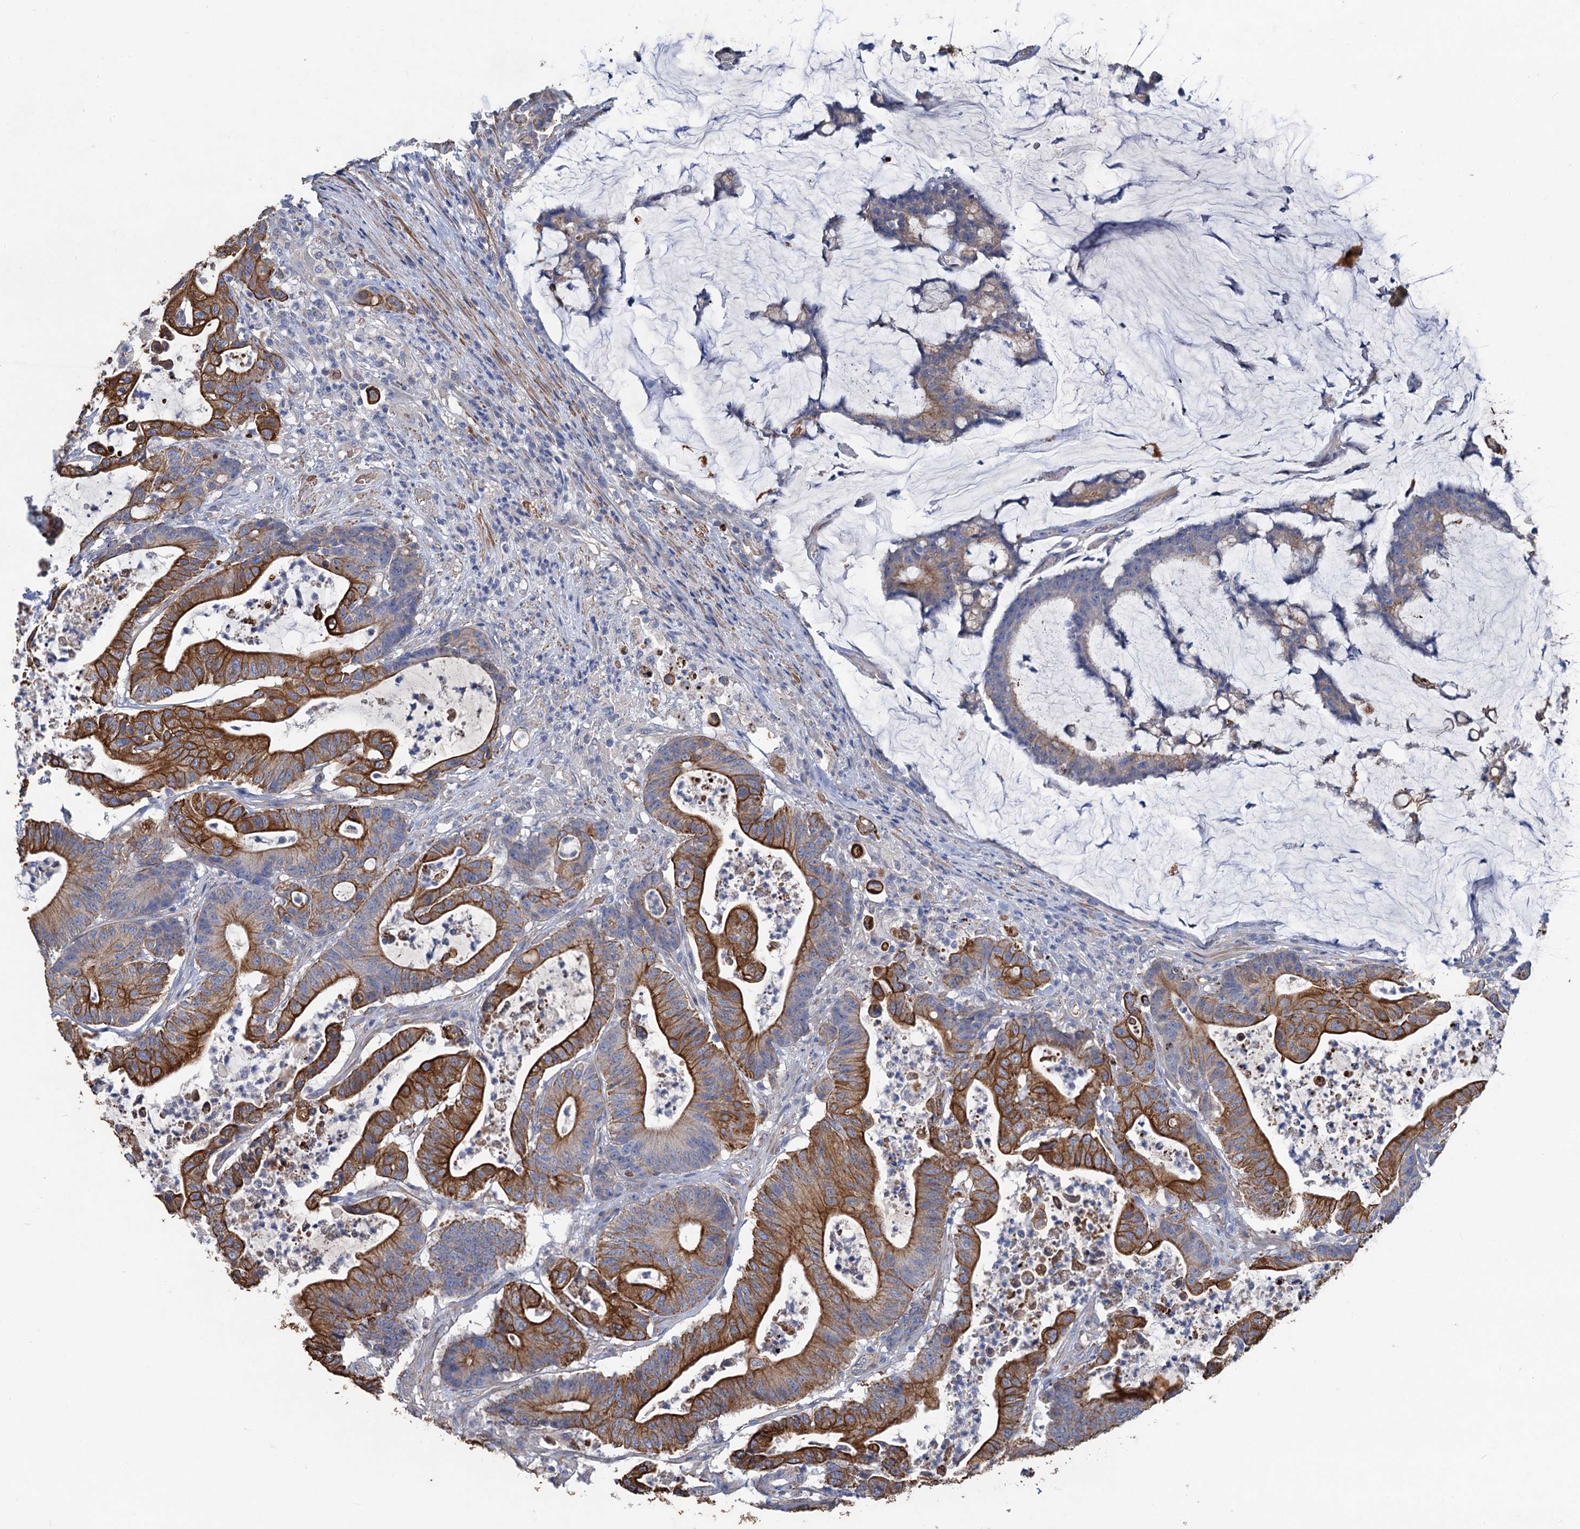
{"staining": {"intensity": "strong", "quantity": "25%-75%", "location": "cytoplasmic/membranous"}, "tissue": "colorectal cancer", "cell_type": "Tumor cells", "image_type": "cancer", "snomed": [{"axis": "morphology", "description": "Adenocarcinoma, NOS"}, {"axis": "topography", "description": "Colon"}], "caption": "Approximately 25%-75% of tumor cells in adenocarcinoma (colorectal) reveal strong cytoplasmic/membranous protein staining as visualized by brown immunohistochemical staining.", "gene": "SMCO3", "patient": {"sex": "female", "age": 84}}